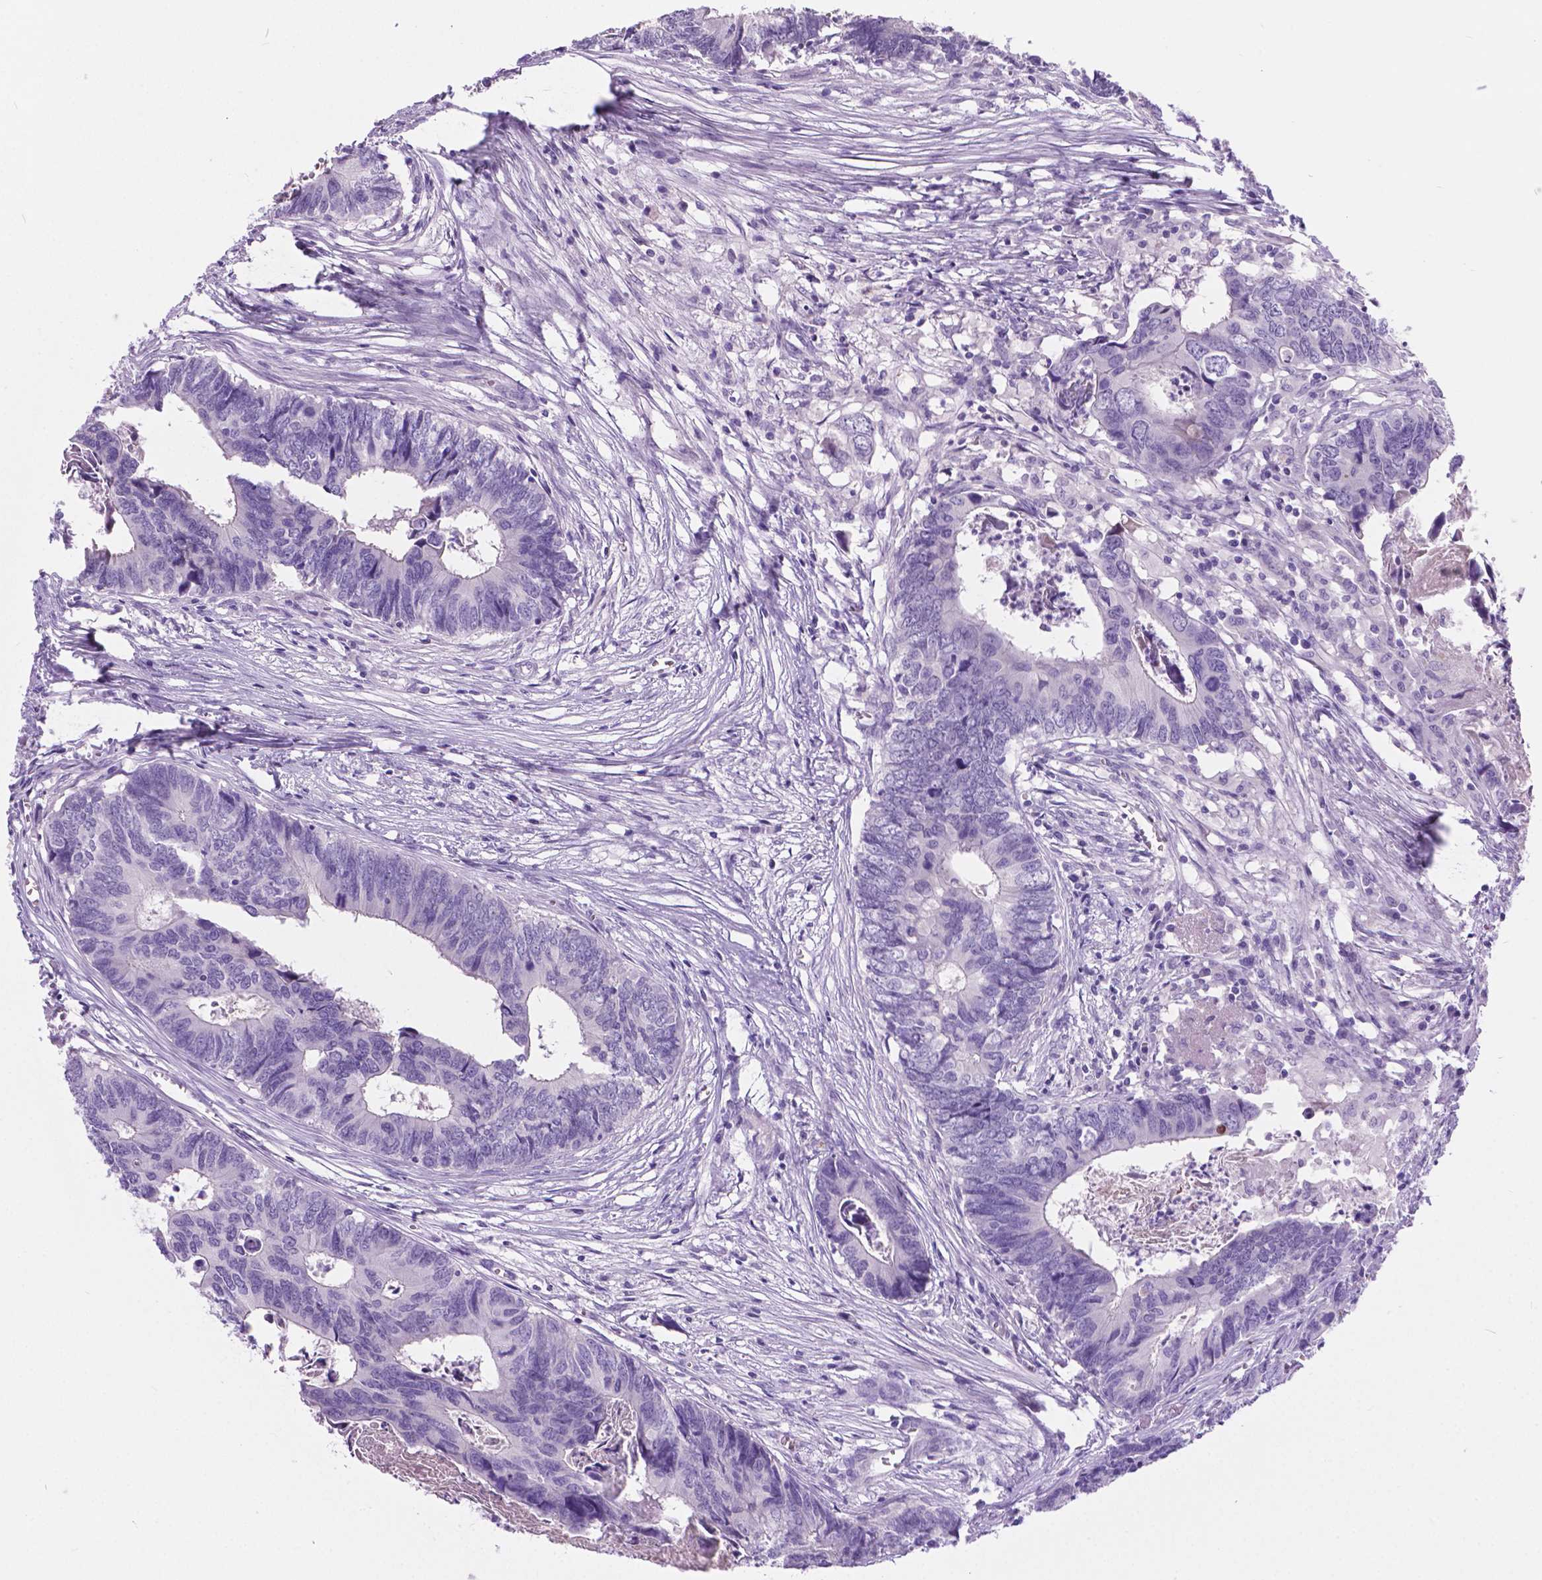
{"staining": {"intensity": "negative", "quantity": "none", "location": "none"}, "tissue": "colorectal cancer", "cell_type": "Tumor cells", "image_type": "cancer", "snomed": [{"axis": "morphology", "description": "Adenocarcinoma, NOS"}, {"axis": "topography", "description": "Colon"}], "caption": "Colorectal adenocarcinoma was stained to show a protein in brown. There is no significant positivity in tumor cells.", "gene": "ARMS2", "patient": {"sex": "female", "age": 82}}